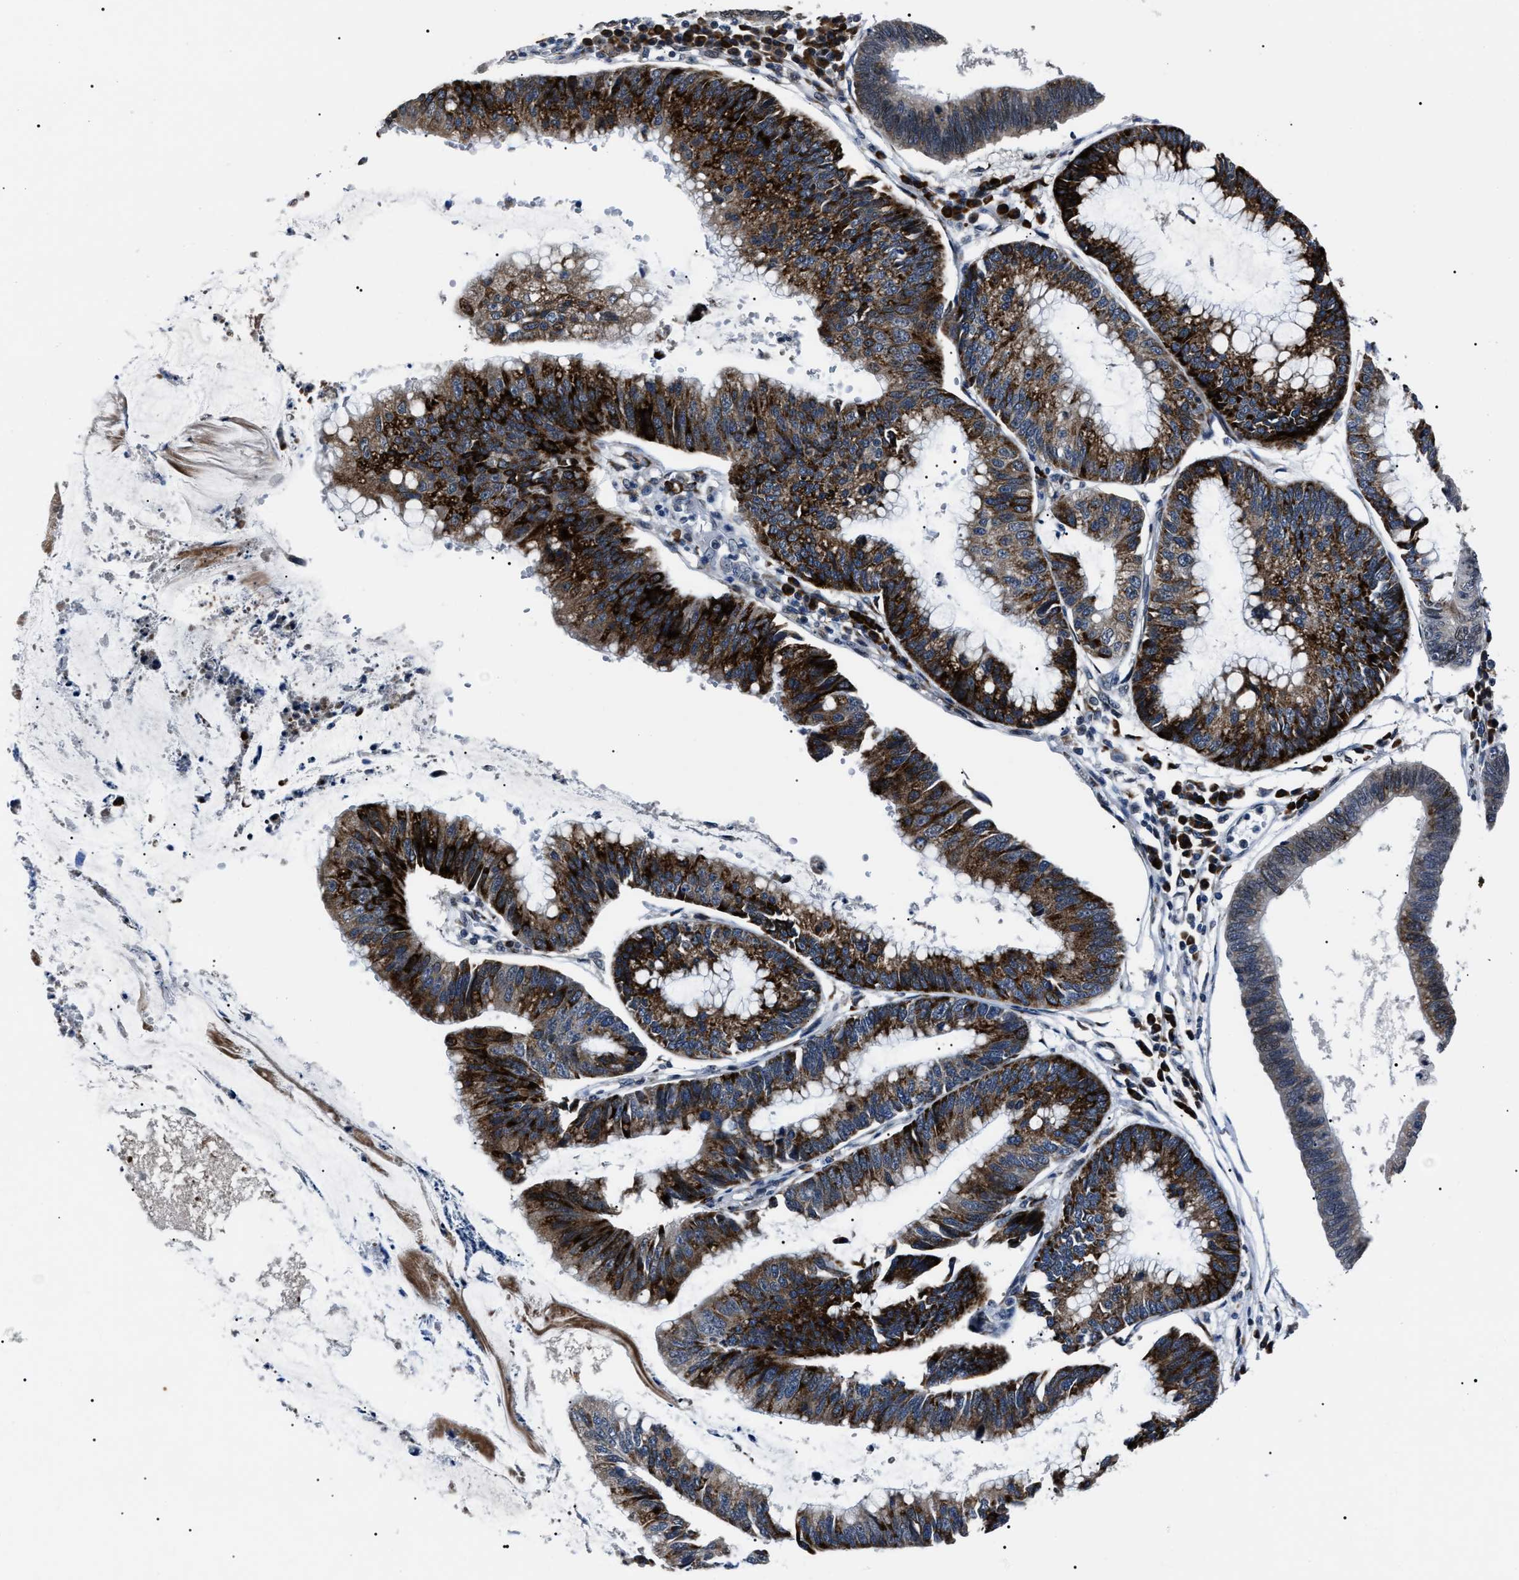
{"staining": {"intensity": "strong", "quantity": ">75%", "location": "cytoplasmic/membranous"}, "tissue": "stomach cancer", "cell_type": "Tumor cells", "image_type": "cancer", "snomed": [{"axis": "morphology", "description": "Adenocarcinoma, NOS"}, {"axis": "topography", "description": "Stomach"}], "caption": "Immunohistochemical staining of adenocarcinoma (stomach) demonstrates strong cytoplasmic/membranous protein staining in approximately >75% of tumor cells.", "gene": "LRRC14", "patient": {"sex": "male", "age": 59}}